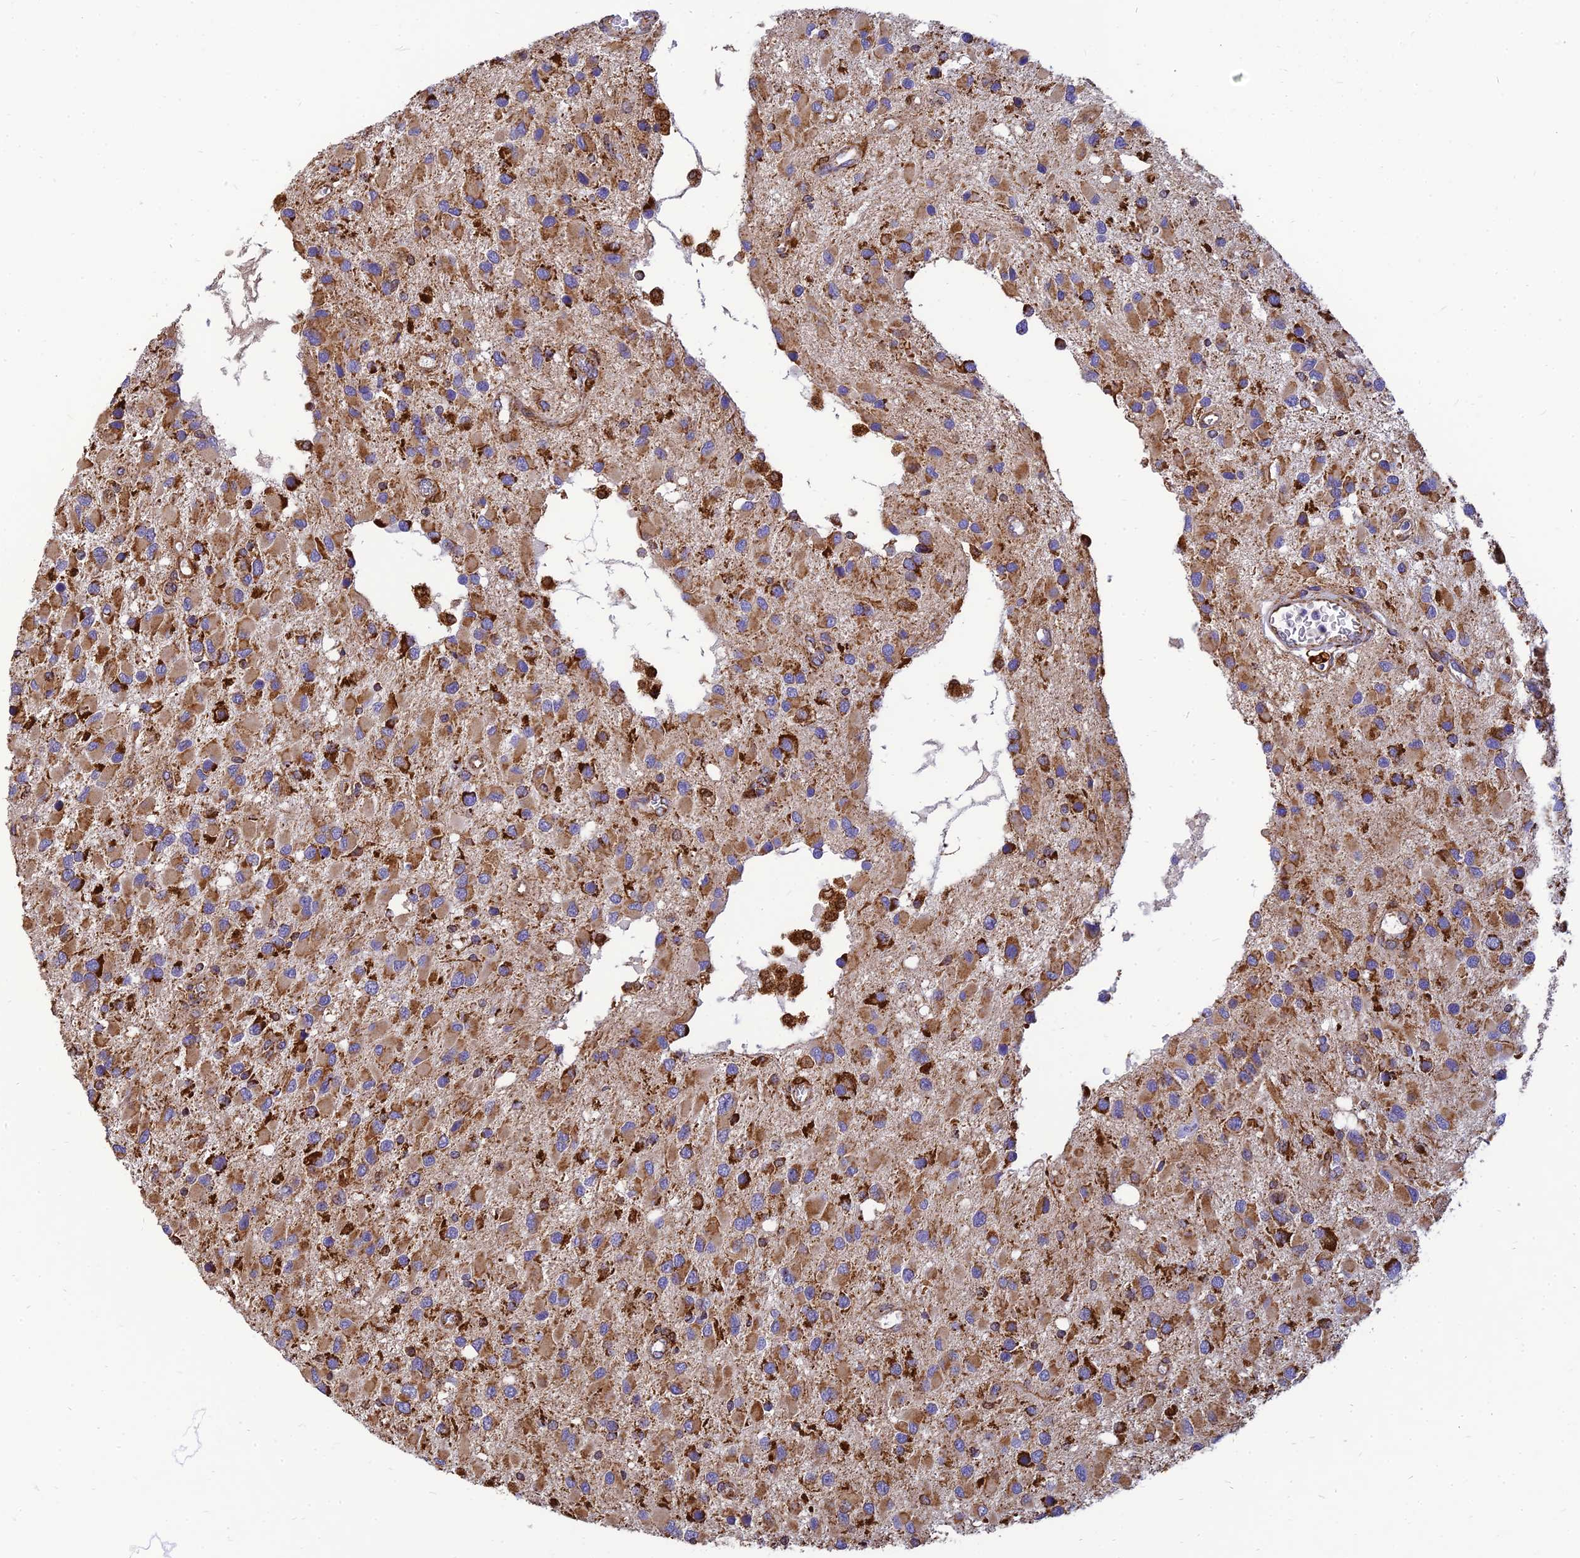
{"staining": {"intensity": "strong", "quantity": "25%-75%", "location": "cytoplasmic/membranous"}, "tissue": "glioma", "cell_type": "Tumor cells", "image_type": "cancer", "snomed": [{"axis": "morphology", "description": "Glioma, malignant, High grade"}, {"axis": "topography", "description": "Brain"}], "caption": "Protein staining of malignant glioma (high-grade) tissue shows strong cytoplasmic/membranous positivity in approximately 25%-75% of tumor cells.", "gene": "THUMPD2", "patient": {"sex": "male", "age": 53}}